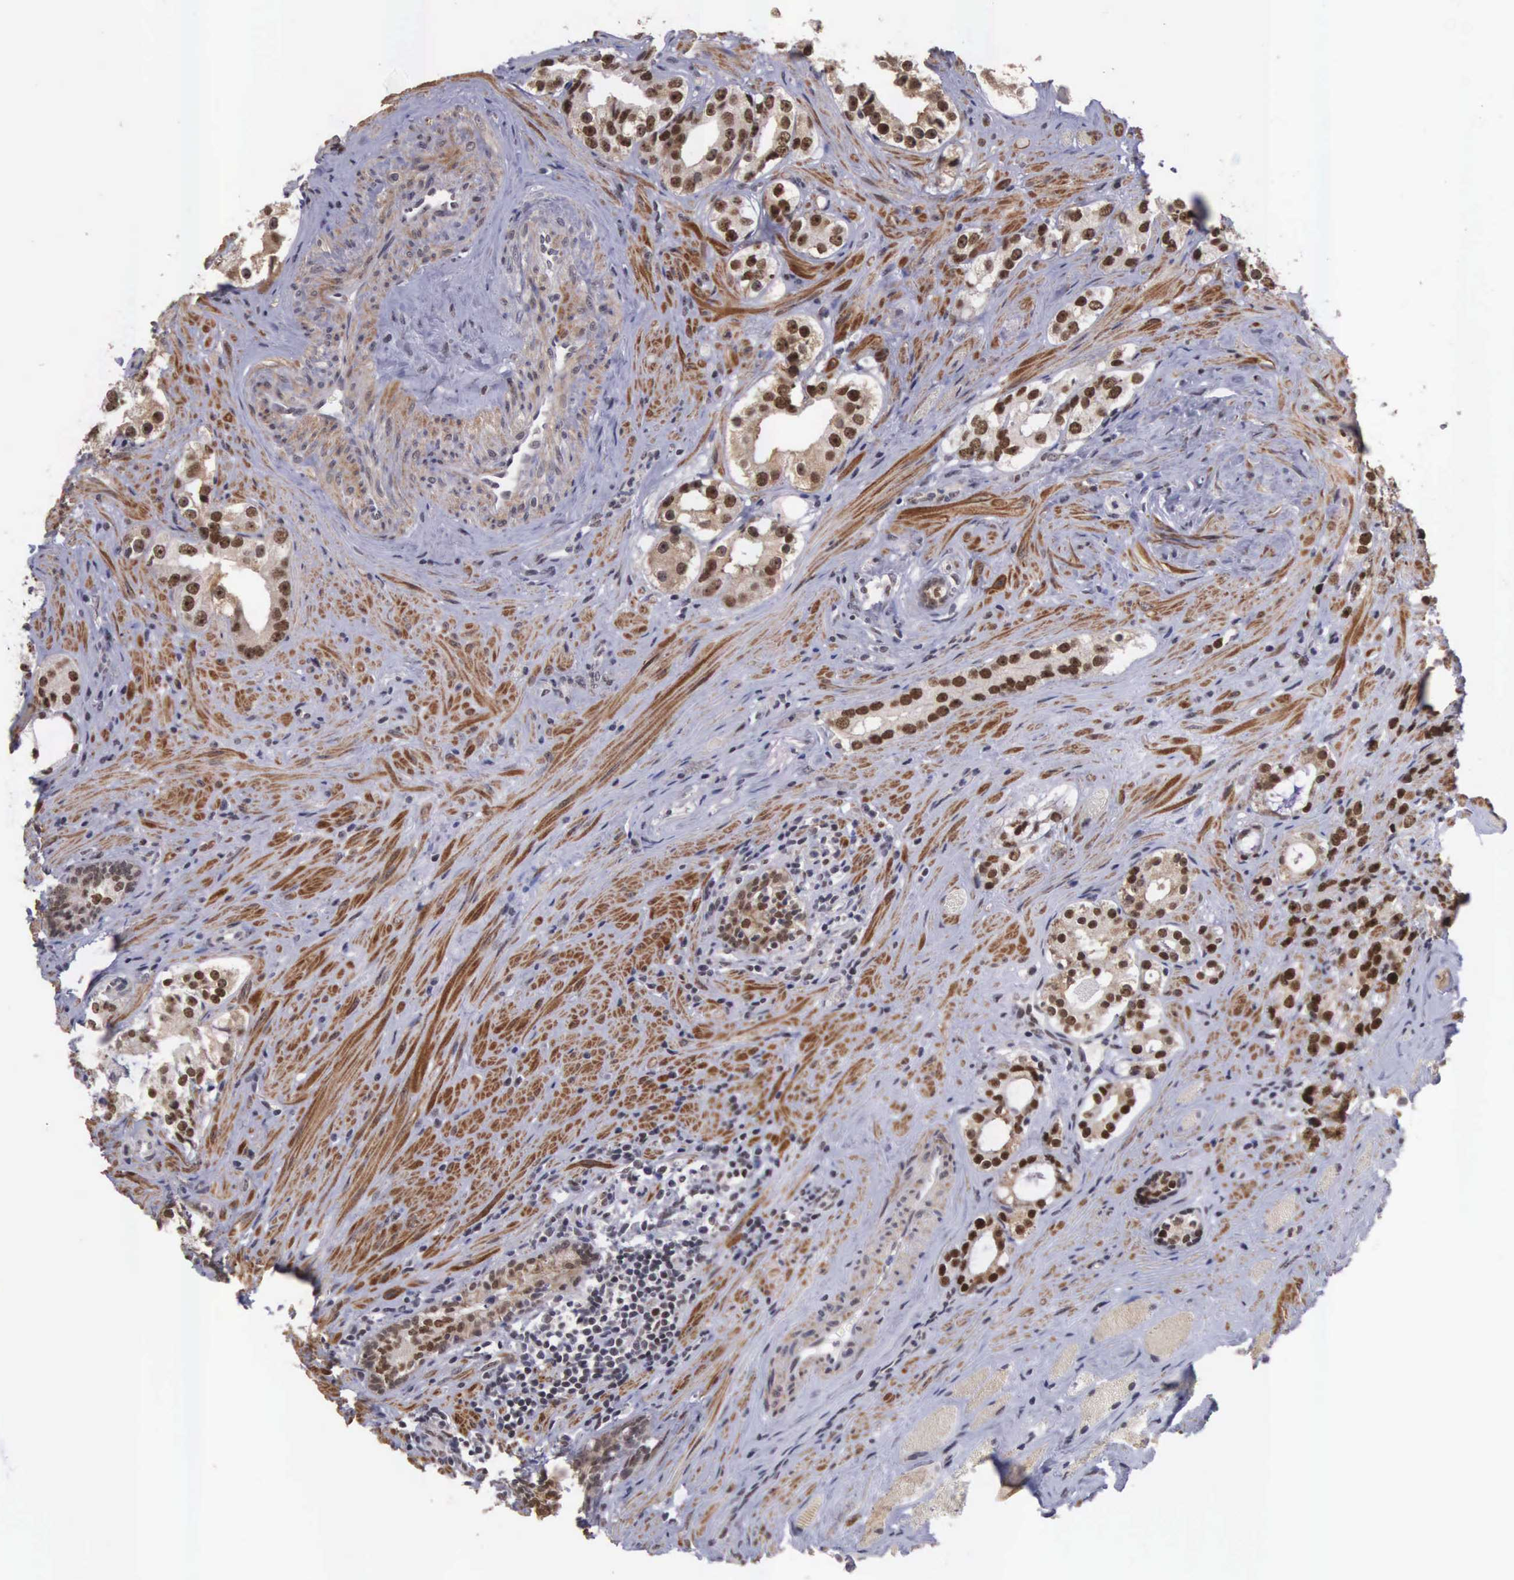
{"staining": {"intensity": "moderate", "quantity": ">75%", "location": "nuclear"}, "tissue": "prostate cancer", "cell_type": "Tumor cells", "image_type": "cancer", "snomed": [{"axis": "morphology", "description": "Adenocarcinoma, Medium grade"}, {"axis": "topography", "description": "Prostate"}], "caption": "A photomicrograph showing moderate nuclear expression in about >75% of tumor cells in prostate adenocarcinoma (medium-grade), as visualized by brown immunohistochemical staining.", "gene": "ZNF275", "patient": {"sex": "male", "age": 73}}